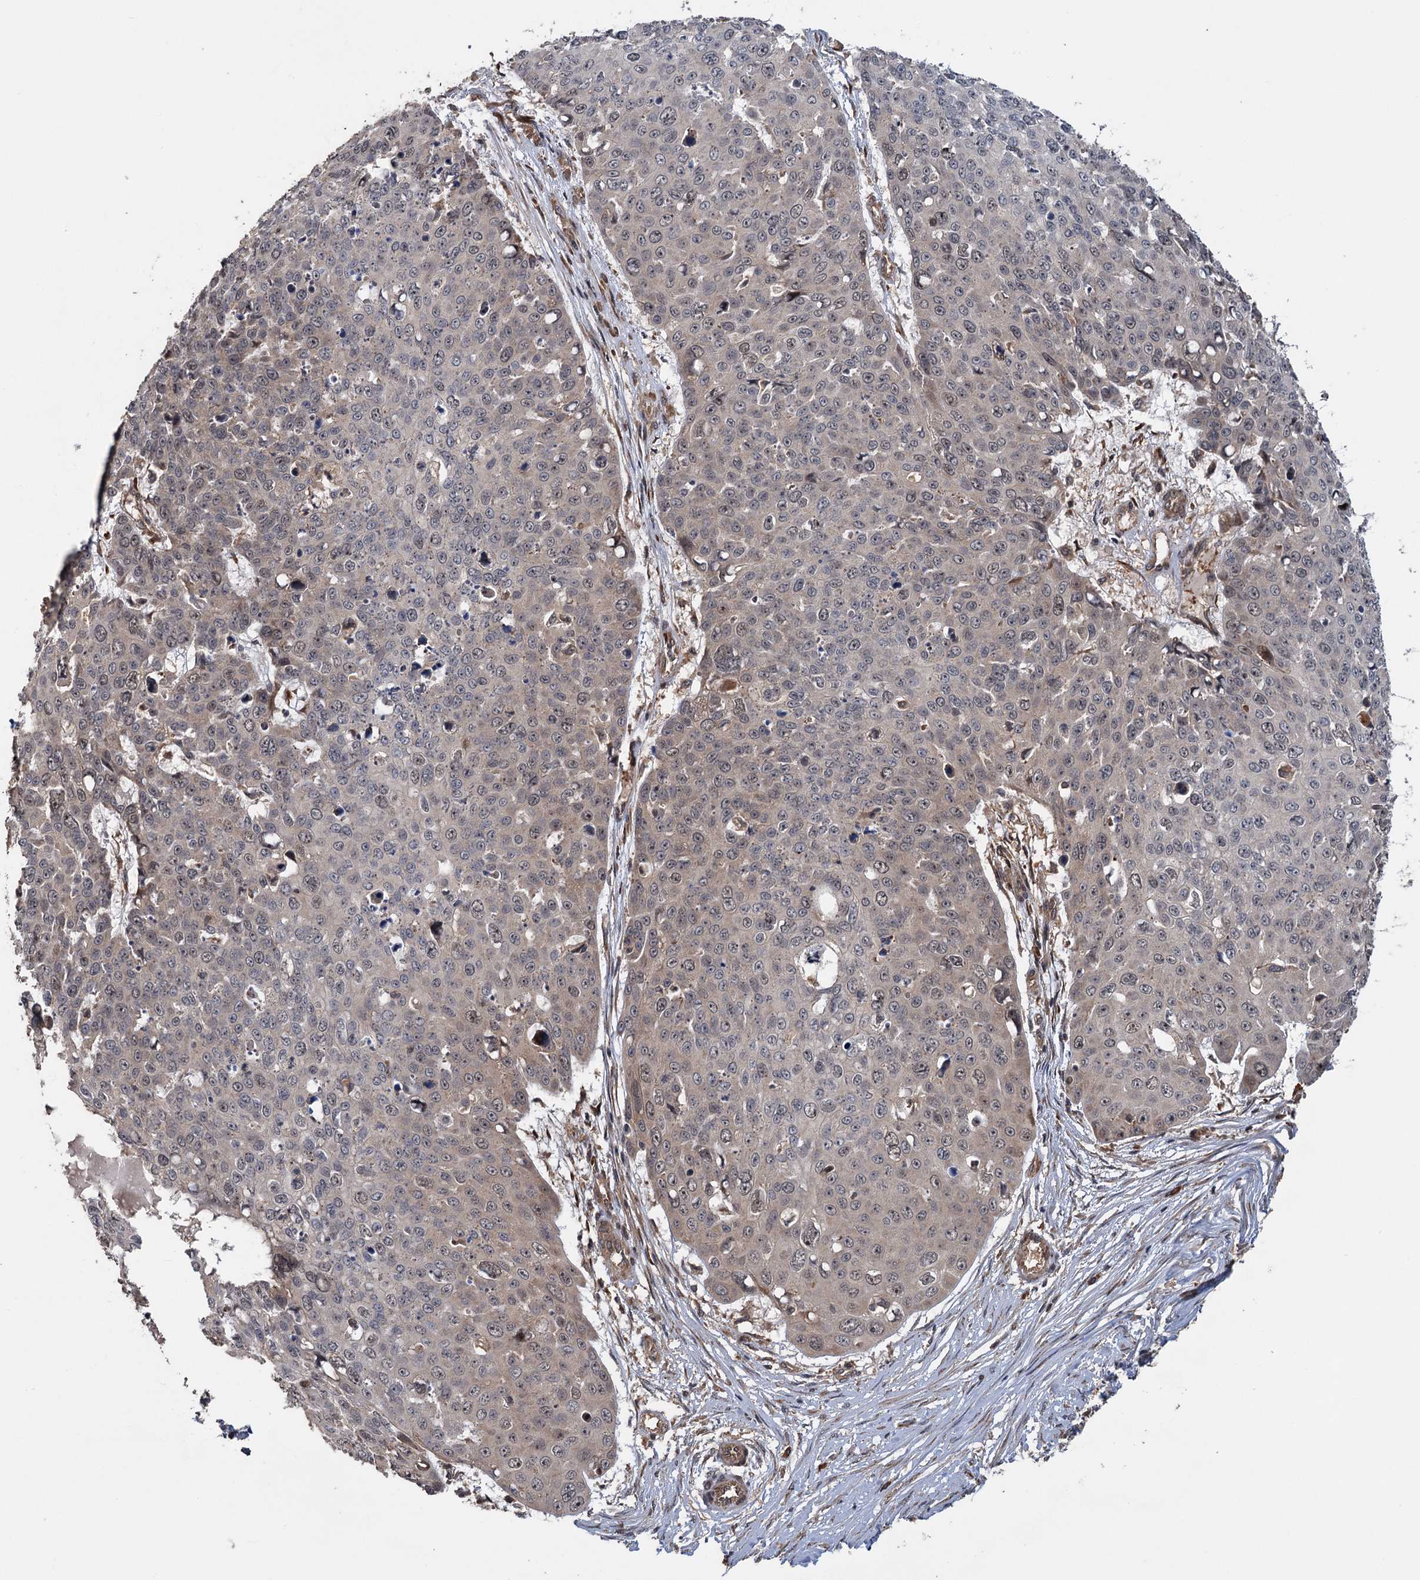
{"staining": {"intensity": "negative", "quantity": "none", "location": "none"}, "tissue": "skin cancer", "cell_type": "Tumor cells", "image_type": "cancer", "snomed": [{"axis": "morphology", "description": "Squamous cell carcinoma, NOS"}, {"axis": "topography", "description": "Skin"}], "caption": "An immunohistochemistry micrograph of skin cancer (squamous cell carcinoma) is shown. There is no staining in tumor cells of skin cancer (squamous cell carcinoma).", "gene": "KANSL2", "patient": {"sex": "male", "age": 71}}